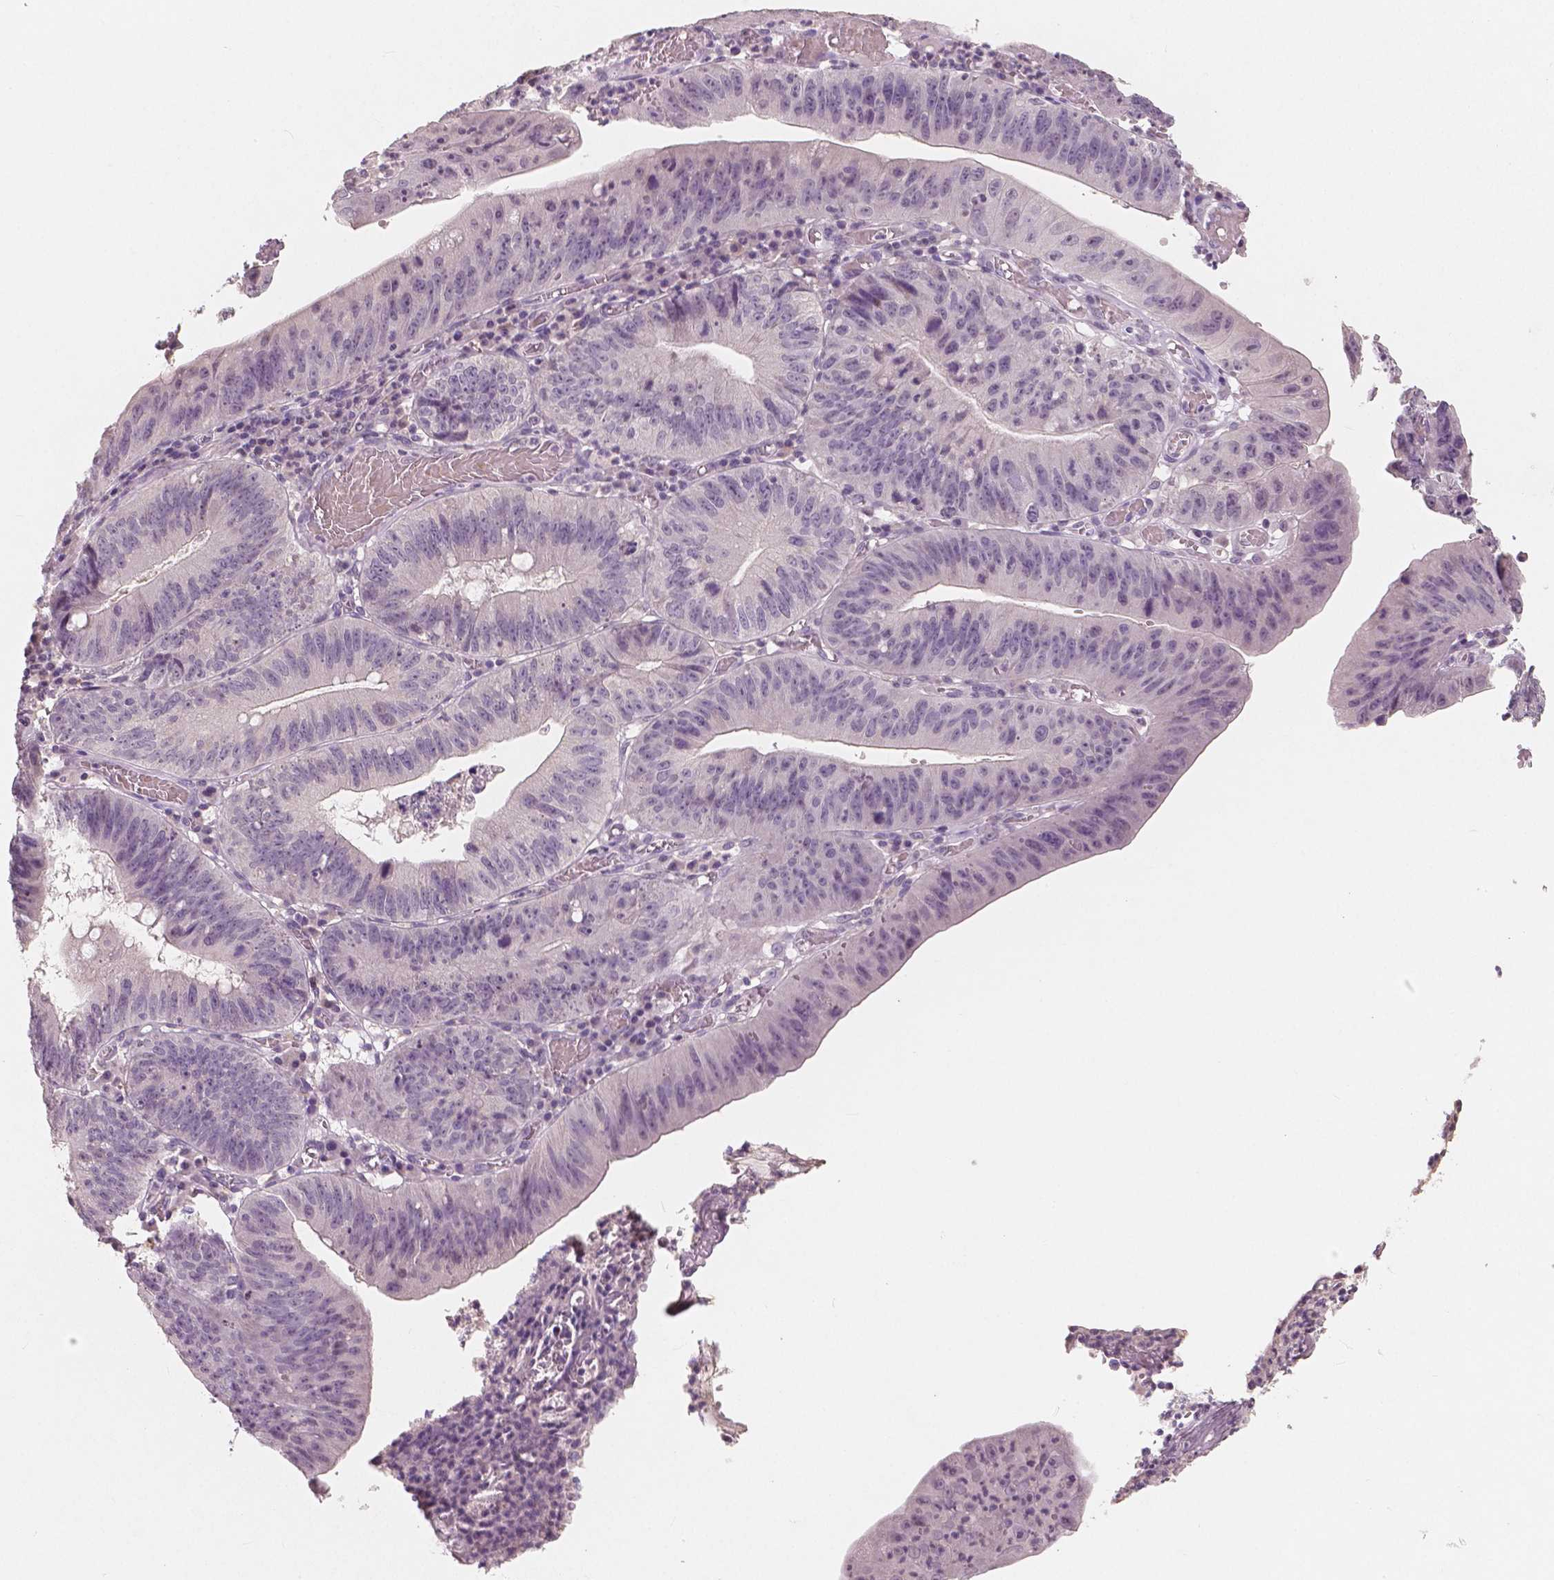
{"staining": {"intensity": "negative", "quantity": "none", "location": "none"}, "tissue": "stomach cancer", "cell_type": "Tumor cells", "image_type": "cancer", "snomed": [{"axis": "morphology", "description": "Adenocarcinoma, NOS"}, {"axis": "topography", "description": "Stomach"}], "caption": "The photomicrograph displays no staining of tumor cells in adenocarcinoma (stomach). (DAB (3,3'-diaminobenzidine) IHC visualized using brightfield microscopy, high magnification).", "gene": "RNASE7", "patient": {"sex": "male", "age": 59}}